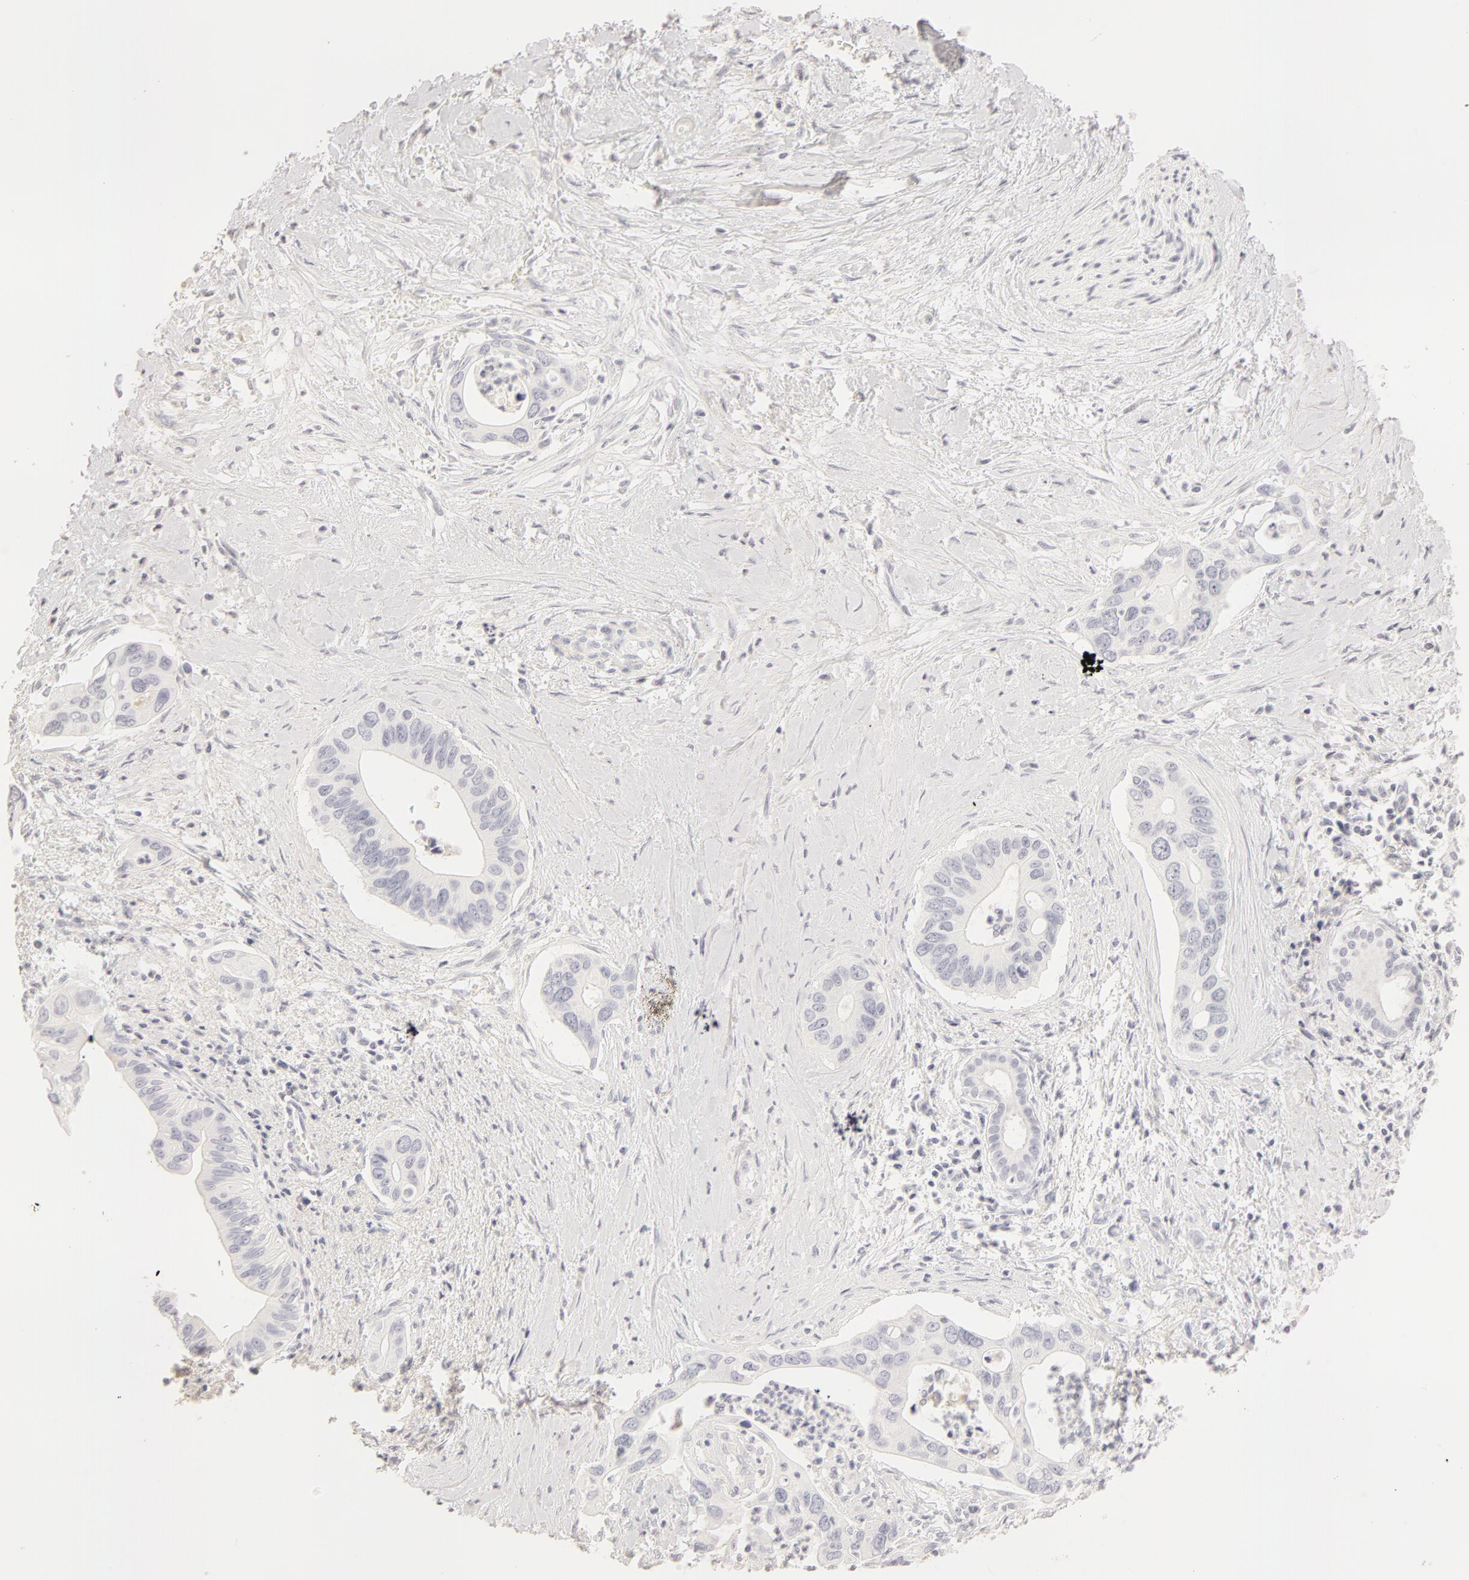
{"staining": {"intensity": "negative", "quantity": "none", "location": "none"}, "tissue": "liver cancer", "cell_type": "Tumor cells", "image_type": "cancer", "snomed": [{"axis": "morphology", "description": "Cholangiocarcinoma"}, {"axis": "topography", "description": "Liver"}], "caption": "A micrograph of cholangiocarcinoma (liver) stained for a protein displays no brown staining in tumor cells.", "gene": "LGALS7B", "patient": {"sex": "female", "age": 65}}